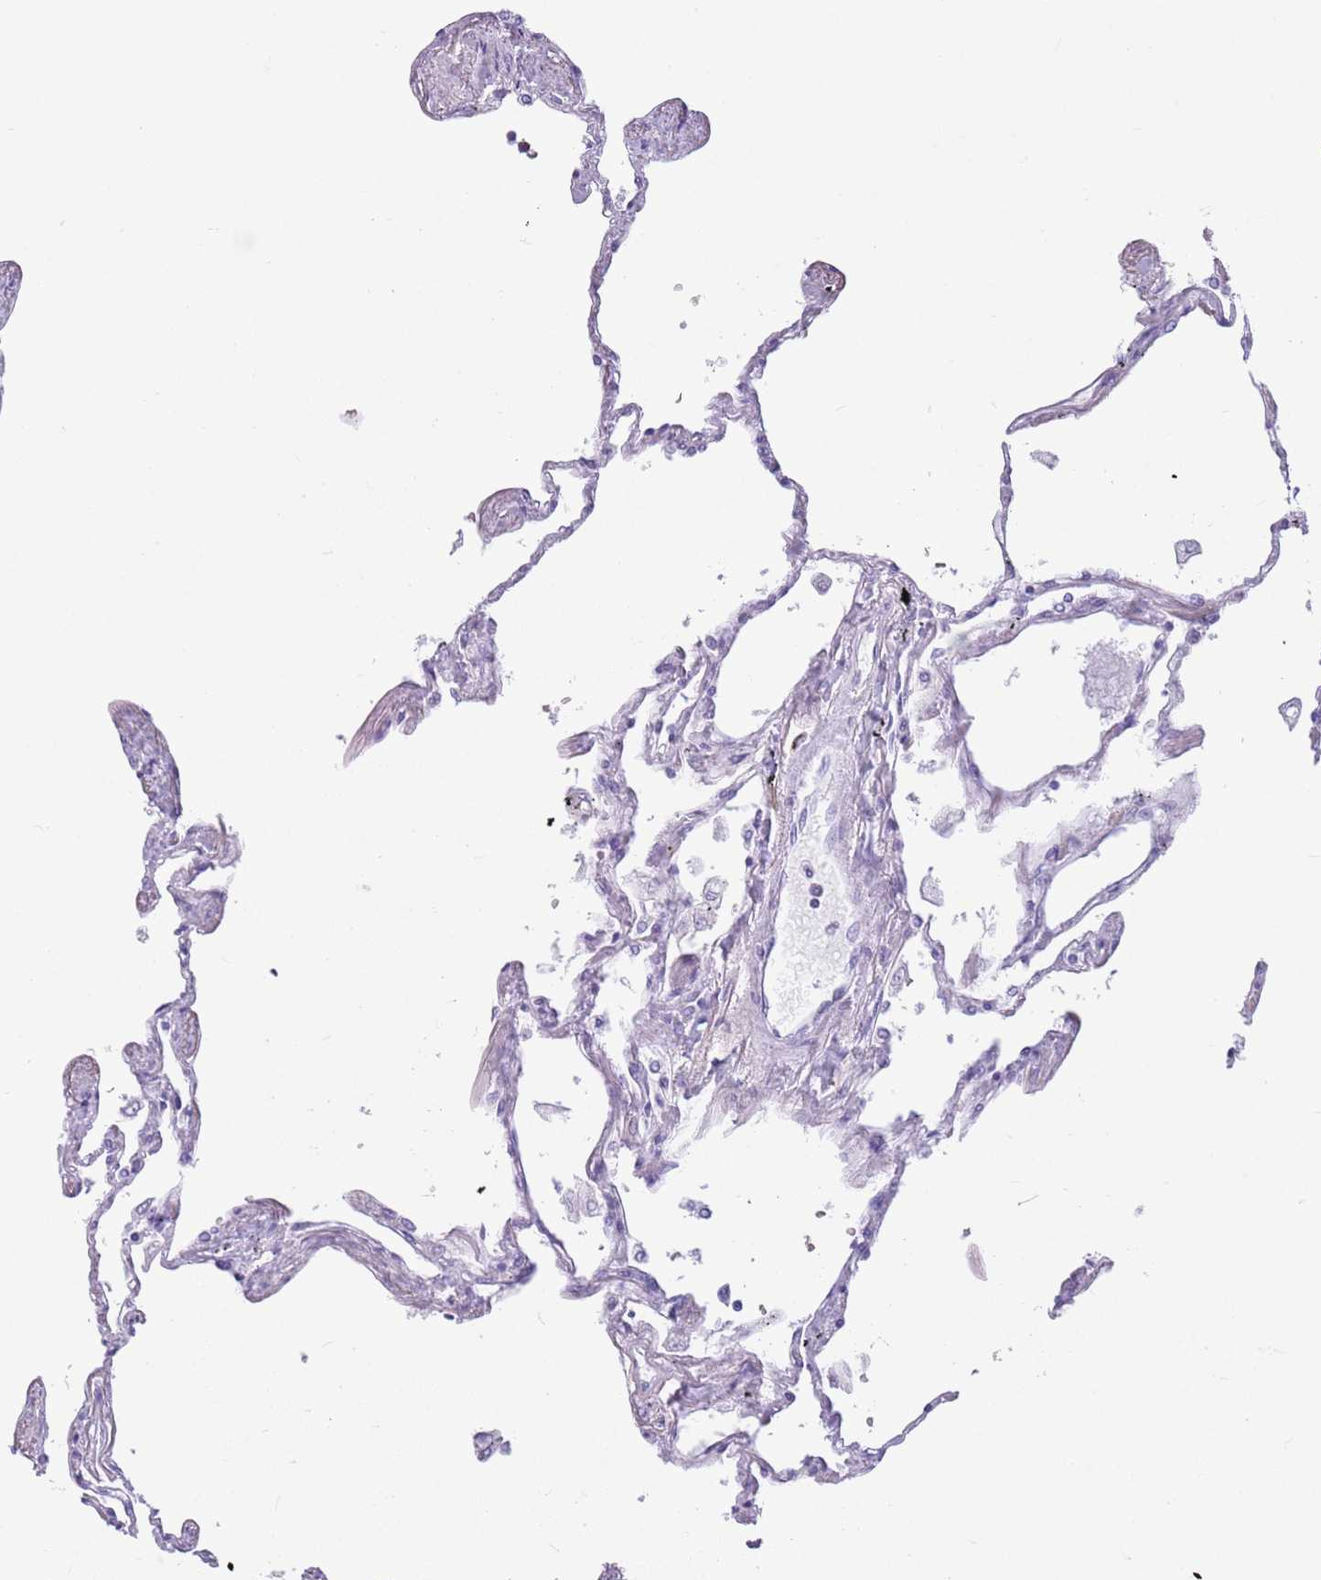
{"staining": {"intensity": "negative", "quantity": "none", "location": "none"}, "tissue": "lung", "cell_type": "Alveolar cells", "image_type": "normal", "snomed": [{"axis": "morphology", "description": "Normal tissue, NOS"}, {"axis": "topography", "description": "Lung"}], "caption": "A high-resolution image shows immunohistochemistry staining of benign lung, which exhibits no significant expression in alveolar cells. (Immunohistochemistry (ihc), brightfield microscopy, high magnification).", "gene": "SNX6", "patient": {"sex": "female", "age": 67}}